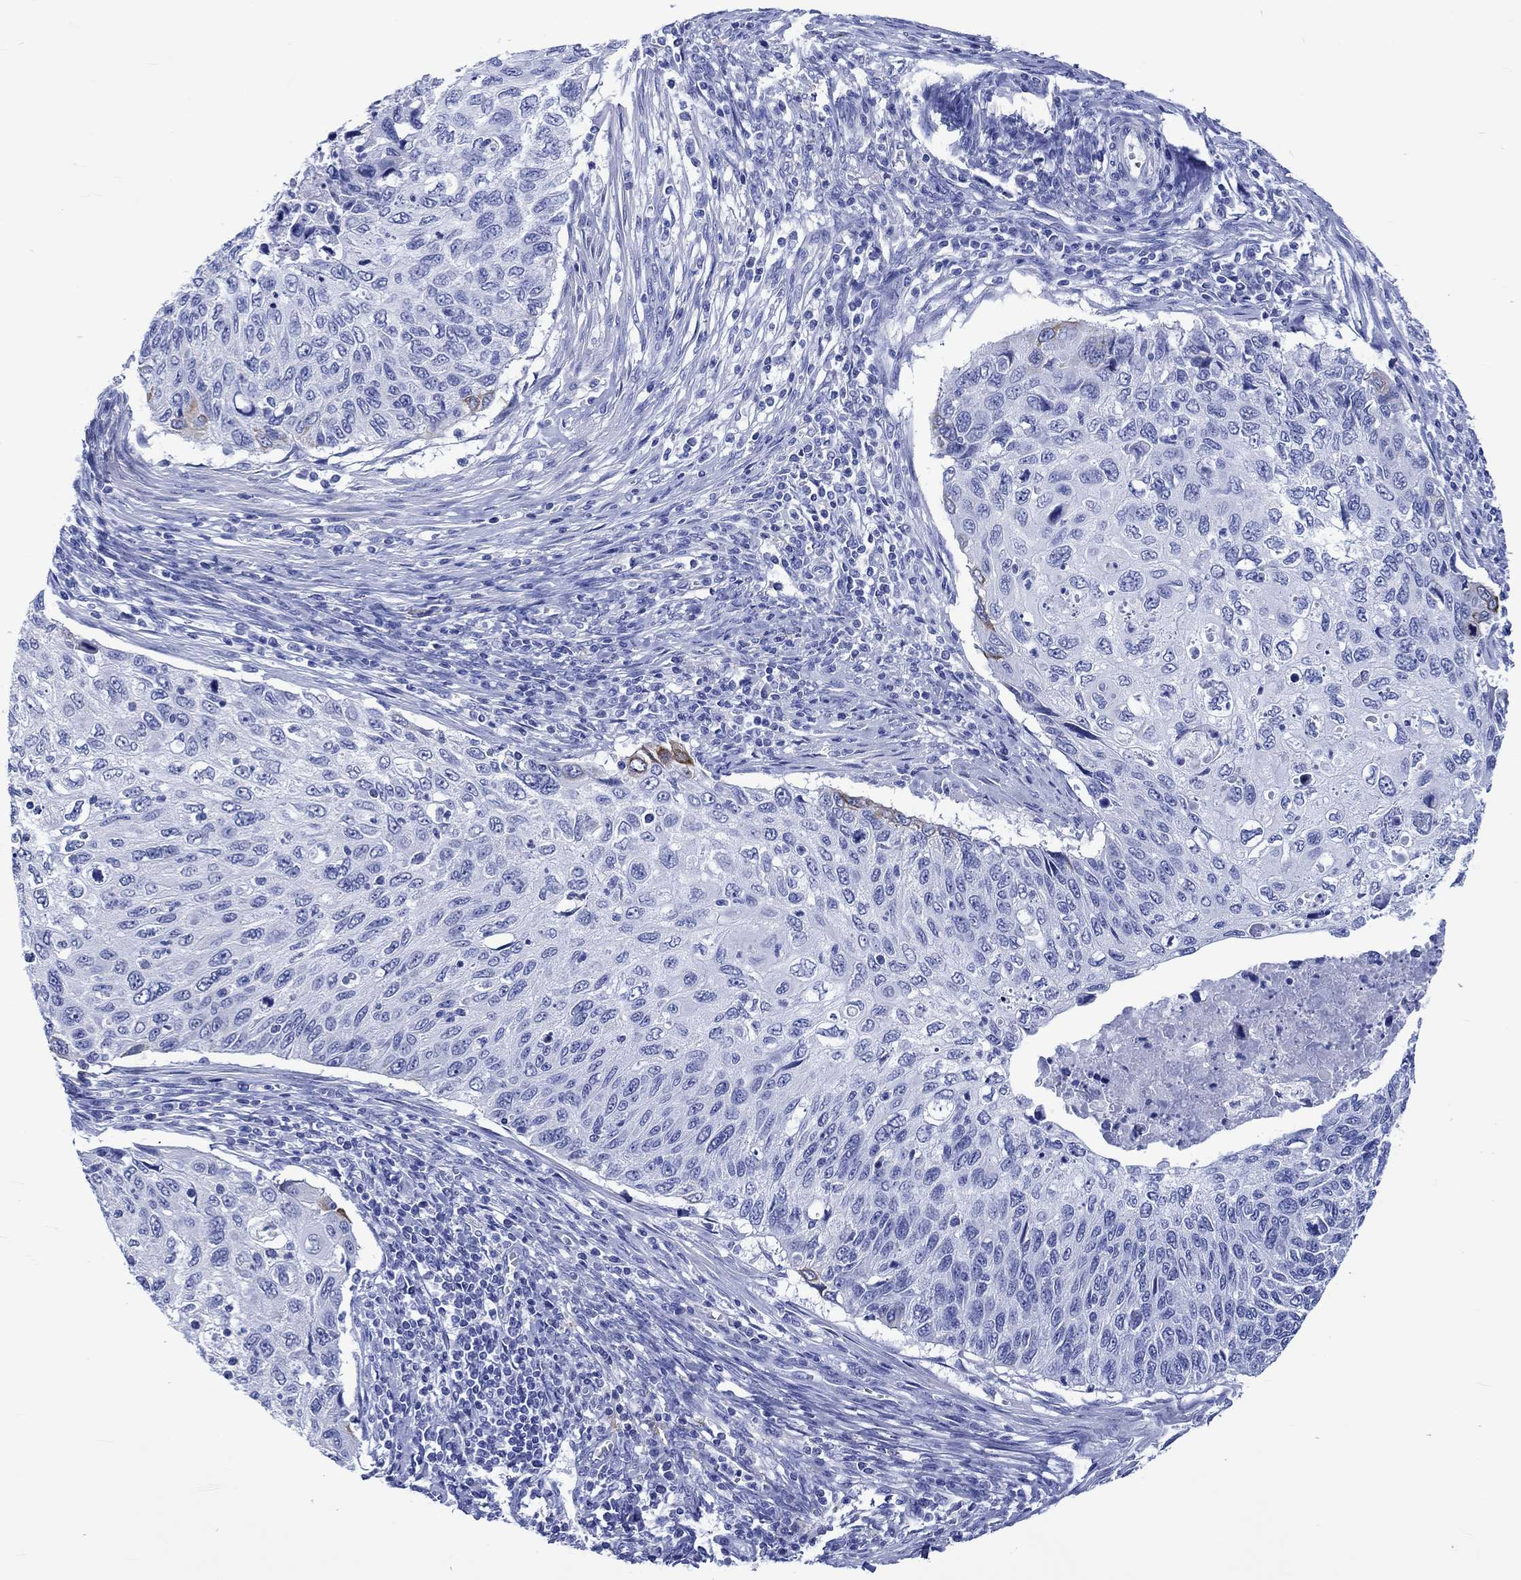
{"staining": {"intensity": "moderate", "quantity": "<25%", "location": "cytoplasmic/membranous"}, "tissue": "cervical cancer", "cell_type": "Tumor cells", "image_type": "cancer", "snomed": [{"axis": "morphology", "description": "Squamous cell carcinoma, NOS"}, {"axis": "topography", "description": "Cervix"}], "caption": "Human squamous cell carcinoma (cervical) stained for a protein (brown) reveals moderate cytoplasmic/membranous positive staining in approximately <25% of tumor cells.", "gene": "KLHL33", "patient": {"sex": "female", "age": 70}}